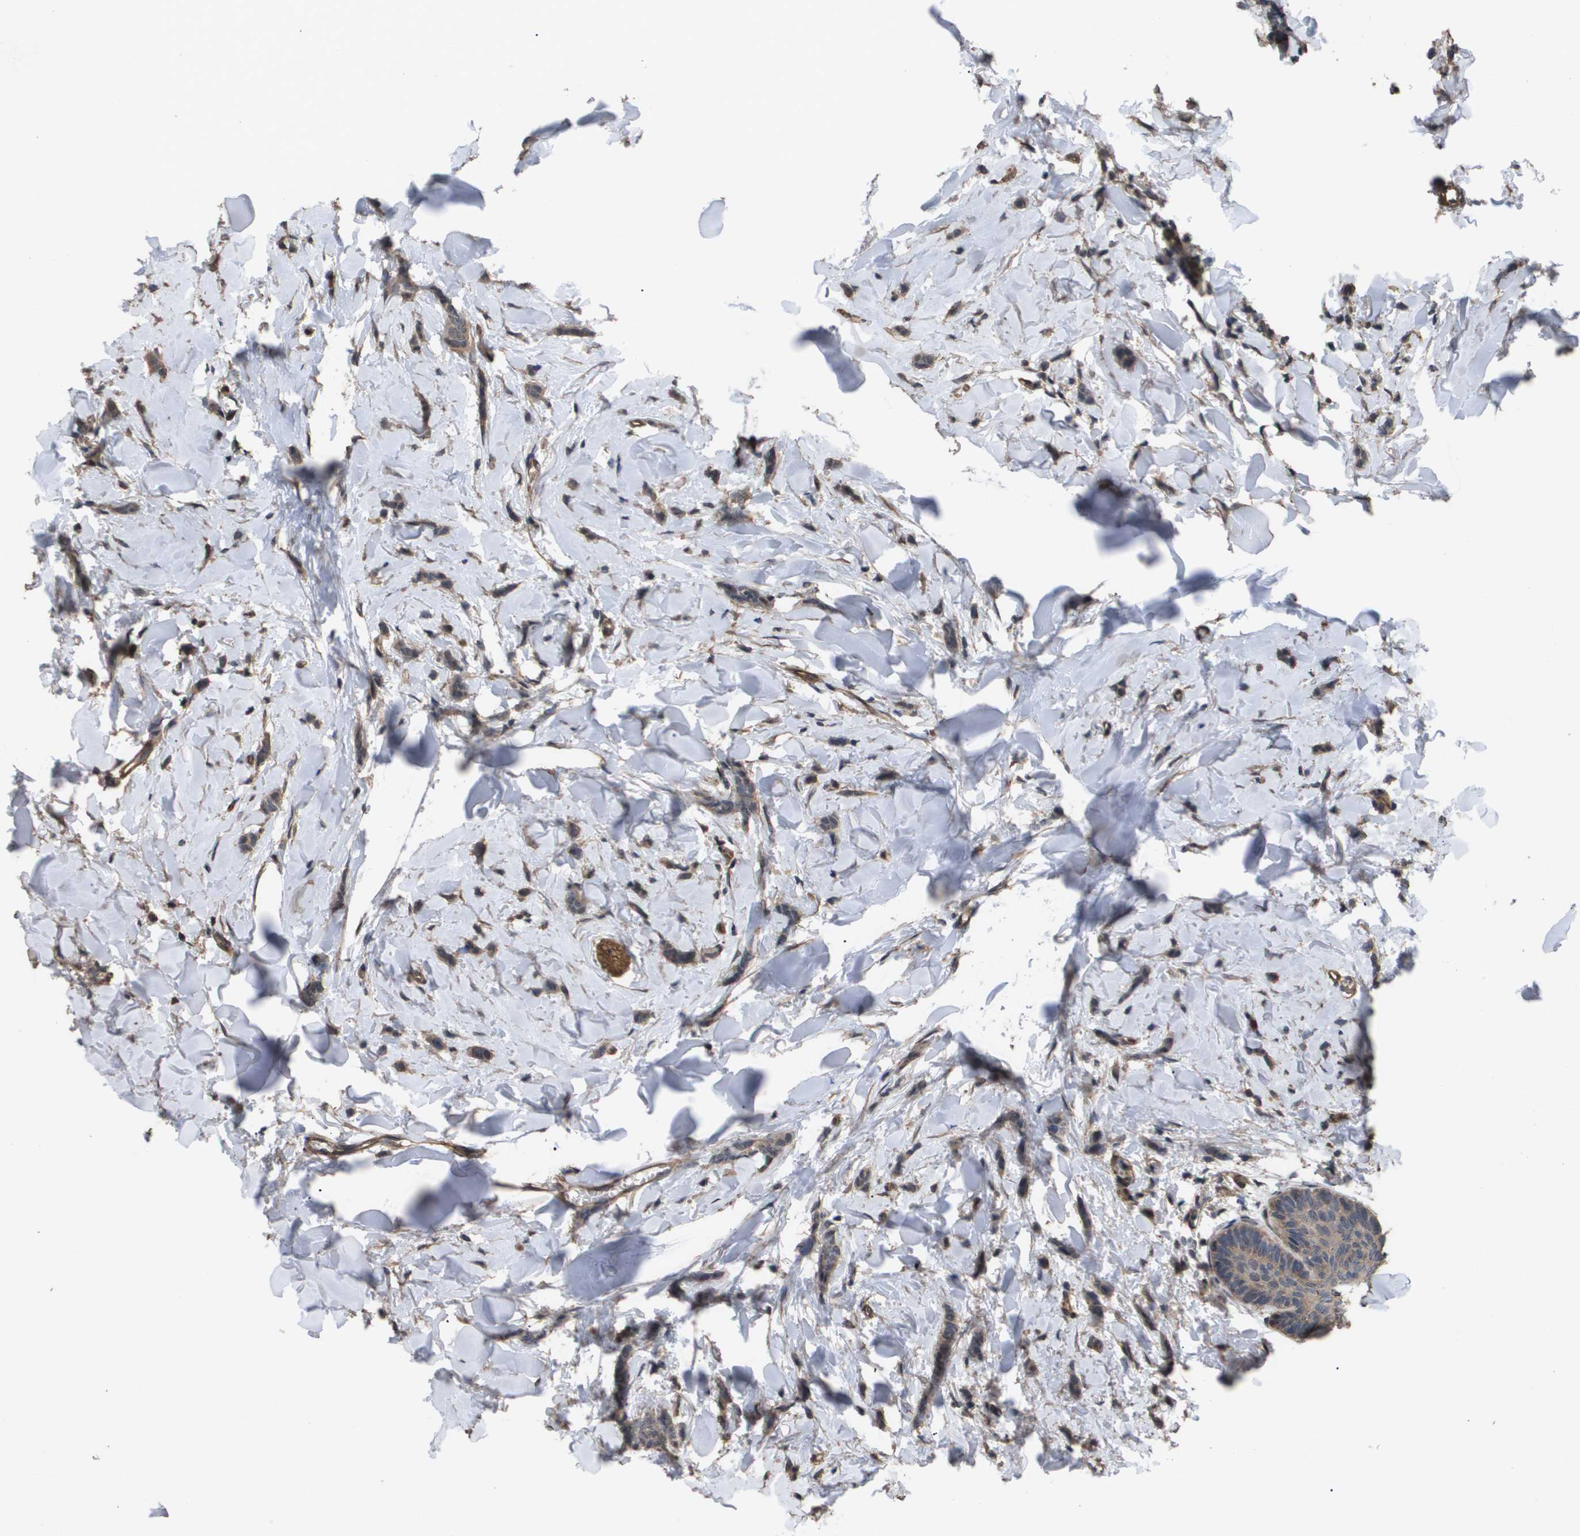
{"staining": {"intensity": "moderate", "quantity": ">75%", "location": "cytoplasmic/membranous"}, "tissue": "breast cancer", "cell_type": "Tumor cells", "image_type": "cancer", "snomed": [{"axis": "morphology", "description": "Lobular carcinoma"}, {"axis": "topography", "description": "Skin"}, {"axis": "topography", "description": "Breast"}], "caption": "Human breast cancer stained with a protein marker shows moderate staining in tumor cells.", "gene": "CUL5", "patient": {"sex": "female", "age": 46}}